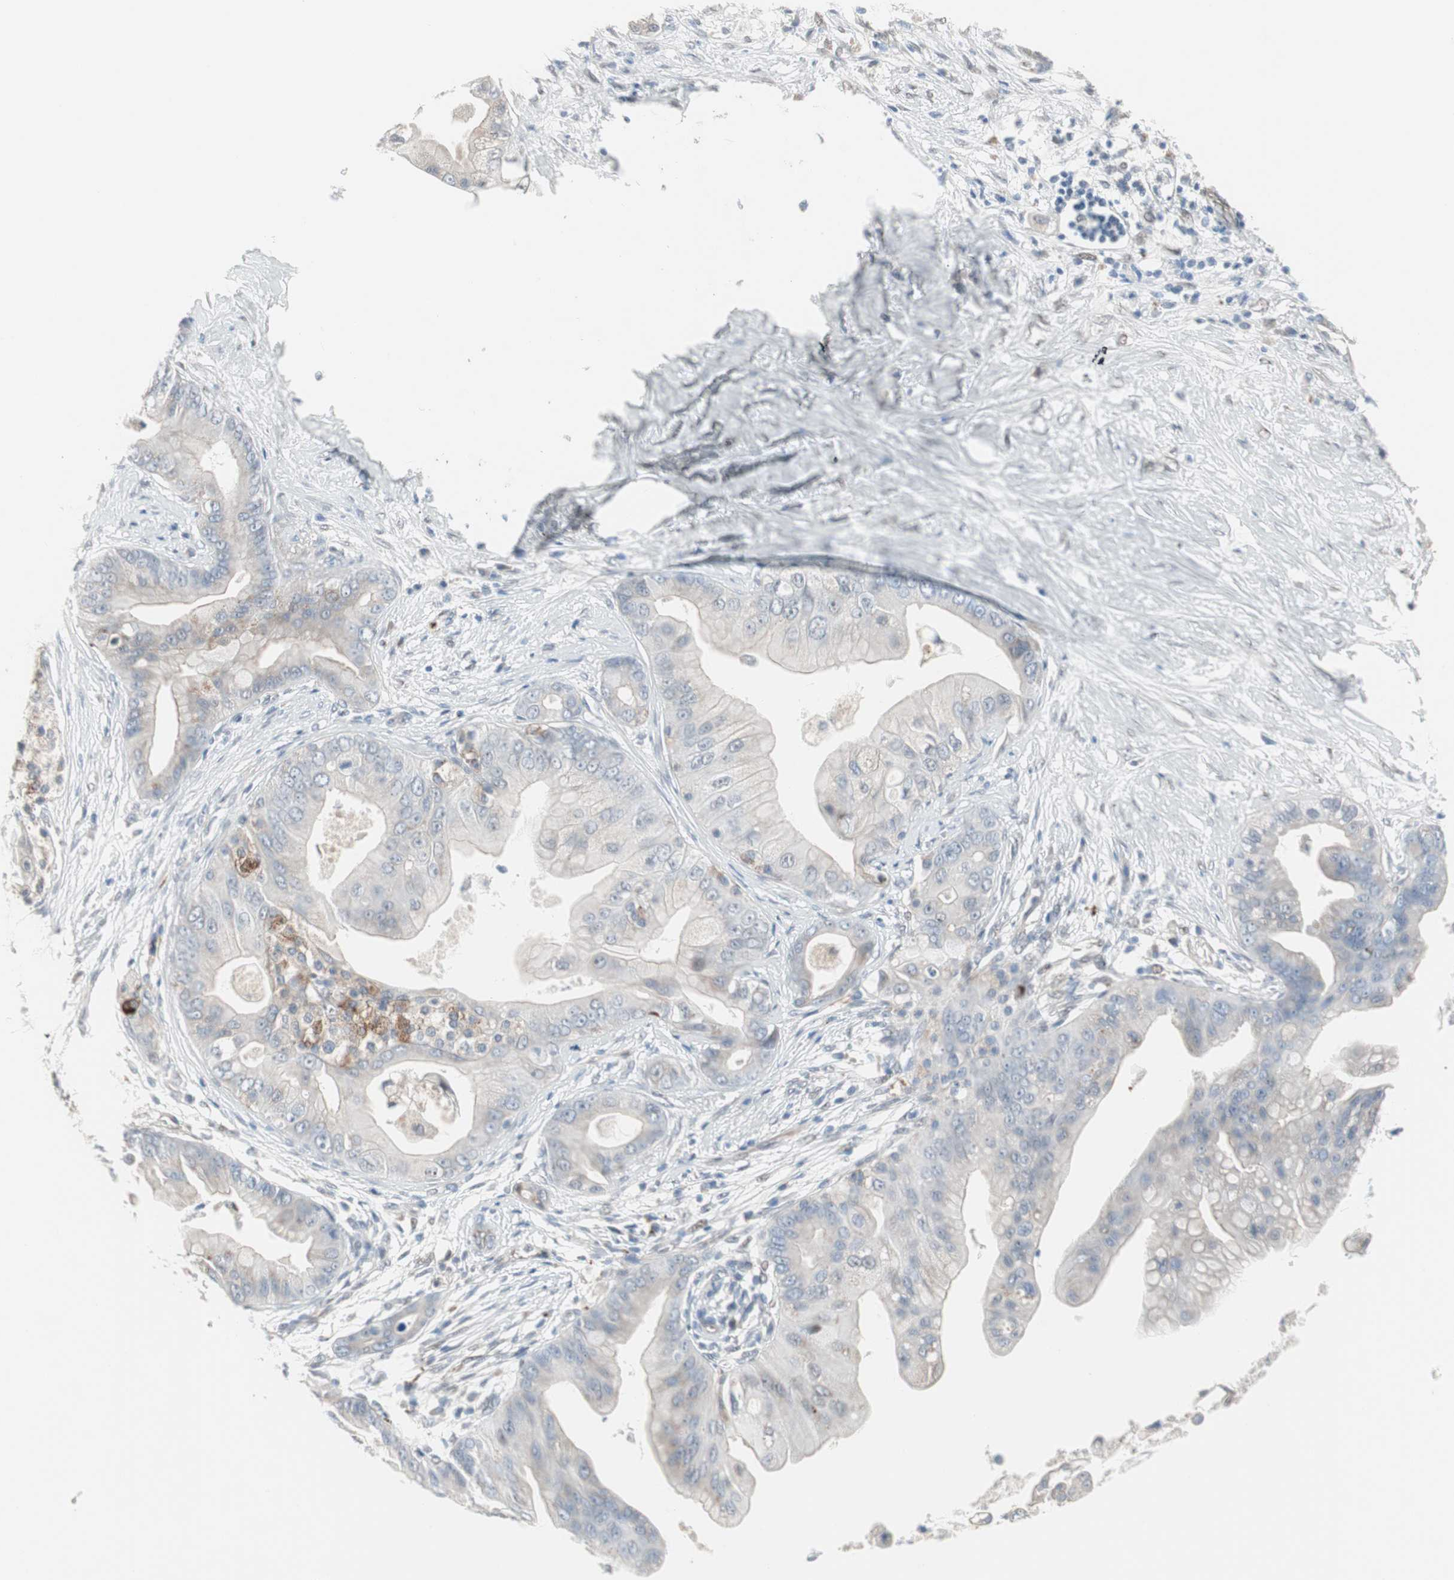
{"staining": {"intensity": "weak", "quantity": "<25%", "location": "cytoplasmic/membranous"}, "tissue": "pancreatic cancer", "cell_type": "Tumor cells", "image_type": "cancer", "snomed": [{"axis": "morphology", "description": "Adenocarcinoma, NOS"}, {"axis": "topography", "description": "Pancreas"}], "caption": "The micrograph displays no staining of tumor cells in pancreatic cancer. (Brightfield microscopy of DAB immunohistochemistry at high magnification).", "gene": "CAND2", "patient": {"sex": "female", "age": 75}}